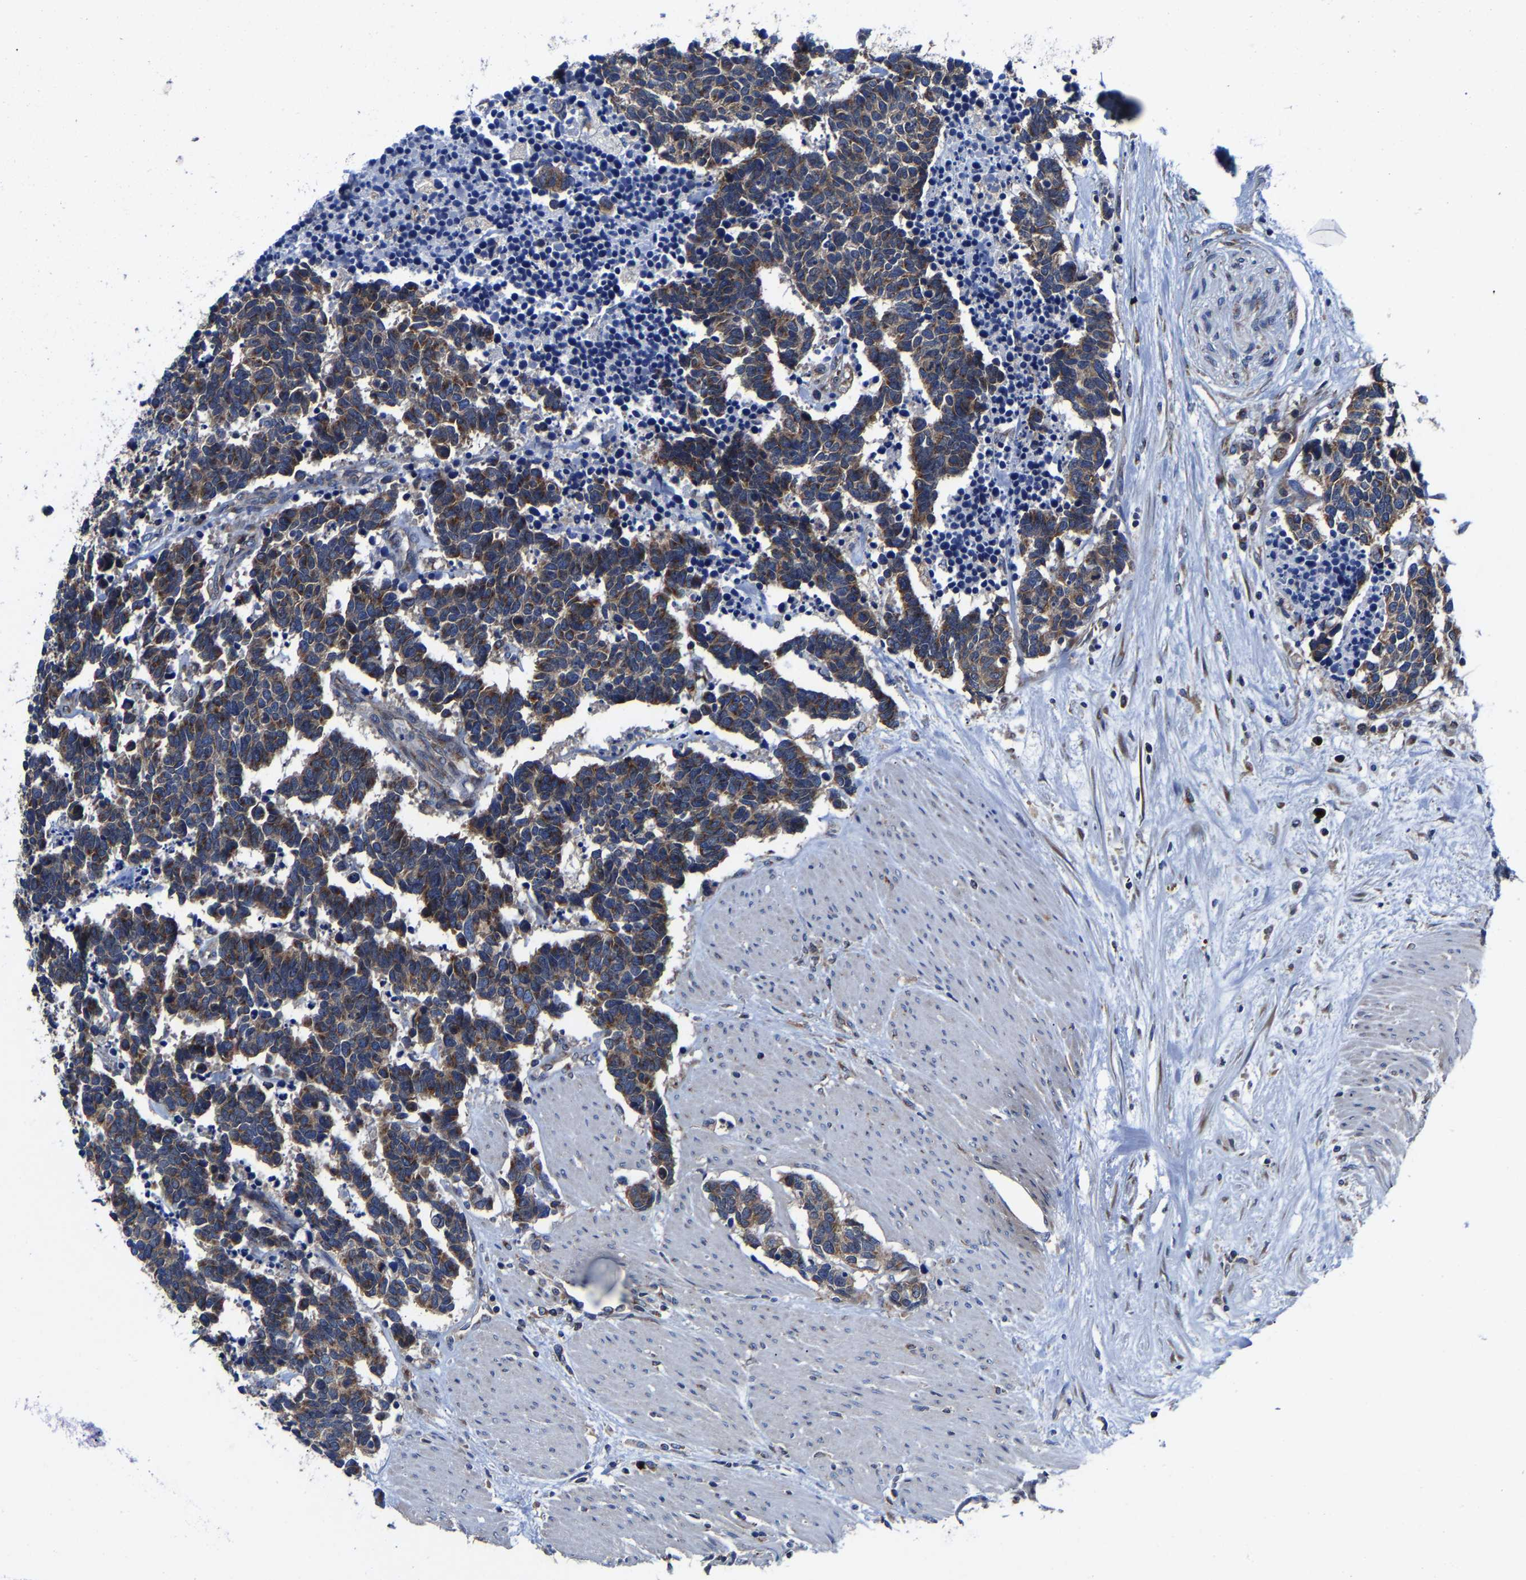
{"staining": {"intensity": "strong", "quantity": "25%-75%", "location": "cytoplasmic/membranous"}, "tissue": "carcinoid", "cell_type": "Tumor cells", "image_type": "cancer", "snomed": [{"axis": "morphology", "description": "Carcinoma, NOS"}, {"axis": "morphology", "description": "Carcinoid, malignant, NOS"}, {"axis": "topography", "description": "Urinary bladder"}], "caption": "Carcinoid (malignant) was stained to show a protein in brown. There is high levels of strong cytoplasmic/membranous positivity in about 25%-75% of tumor cells. Immunohistochemistry (ihc) stains the protein in brown and the nuclei are stained blue.", "gene": "EBAG9", "patient": {"sex": "male", "age": 57}}